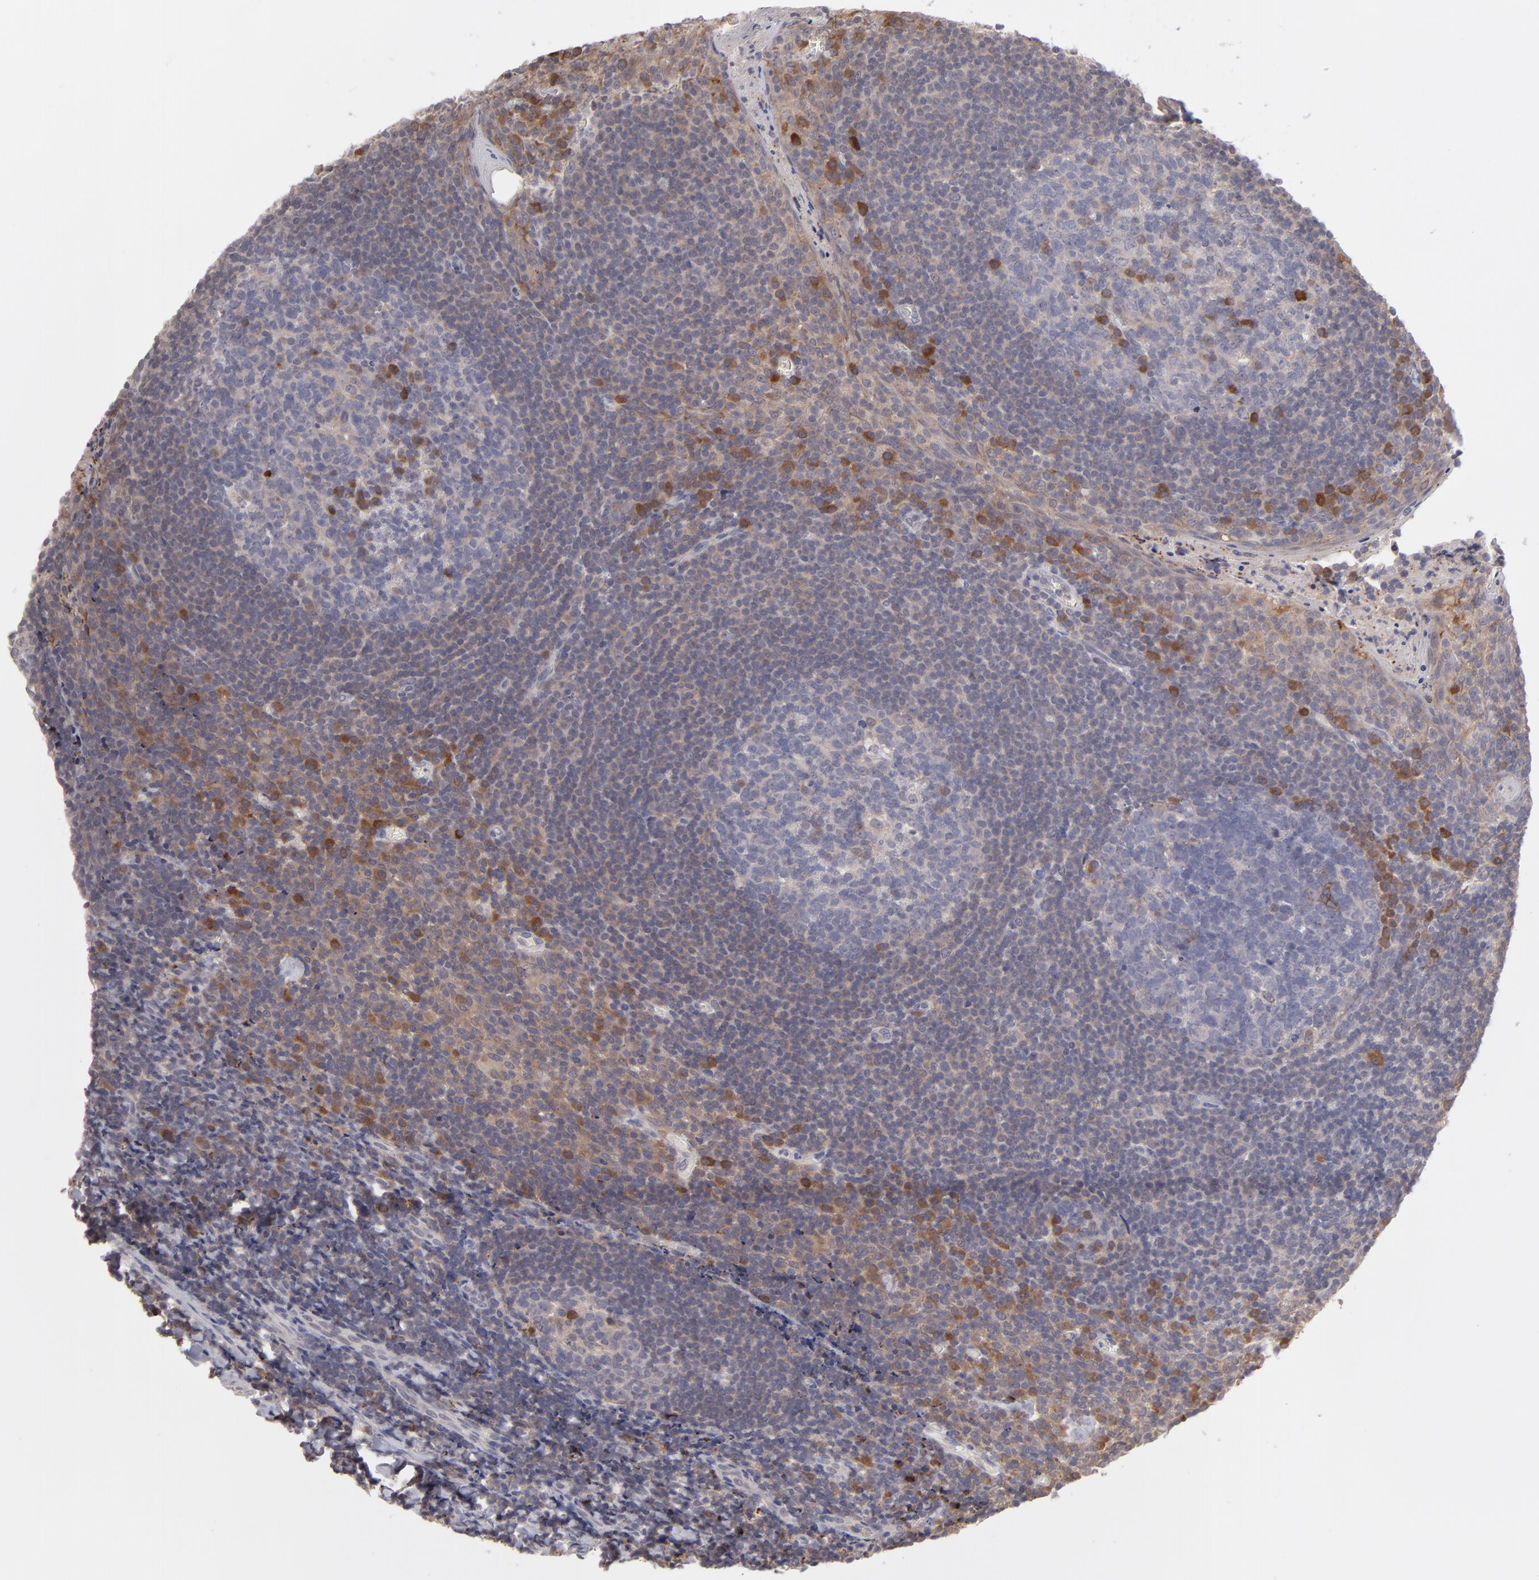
{"staining": {"intensity": "moderate", "quantity": "<25%", "location": "cytoplasmic/membranous"}, "tissue": "tonsil", "cell_type": "Germinal center cells", "image_type": "normal", "snomed": [{"axis": "morphology", "description": "Normal tissue, NOS"}, {"axis": "topography", "description": "Tonsil"}], "caption": "Tonsil was stained to show a protein in brown. There is low levels of moderate cytoplasmic/membranous expression in approximately <25% of germinal center cells. The staining was performed using DAB, with brown indicating positive protein expression. Nuclei are stained blue with hematoxylin.", "gene": "IL12A", "patient": {"sex": "male", "age": 31}}